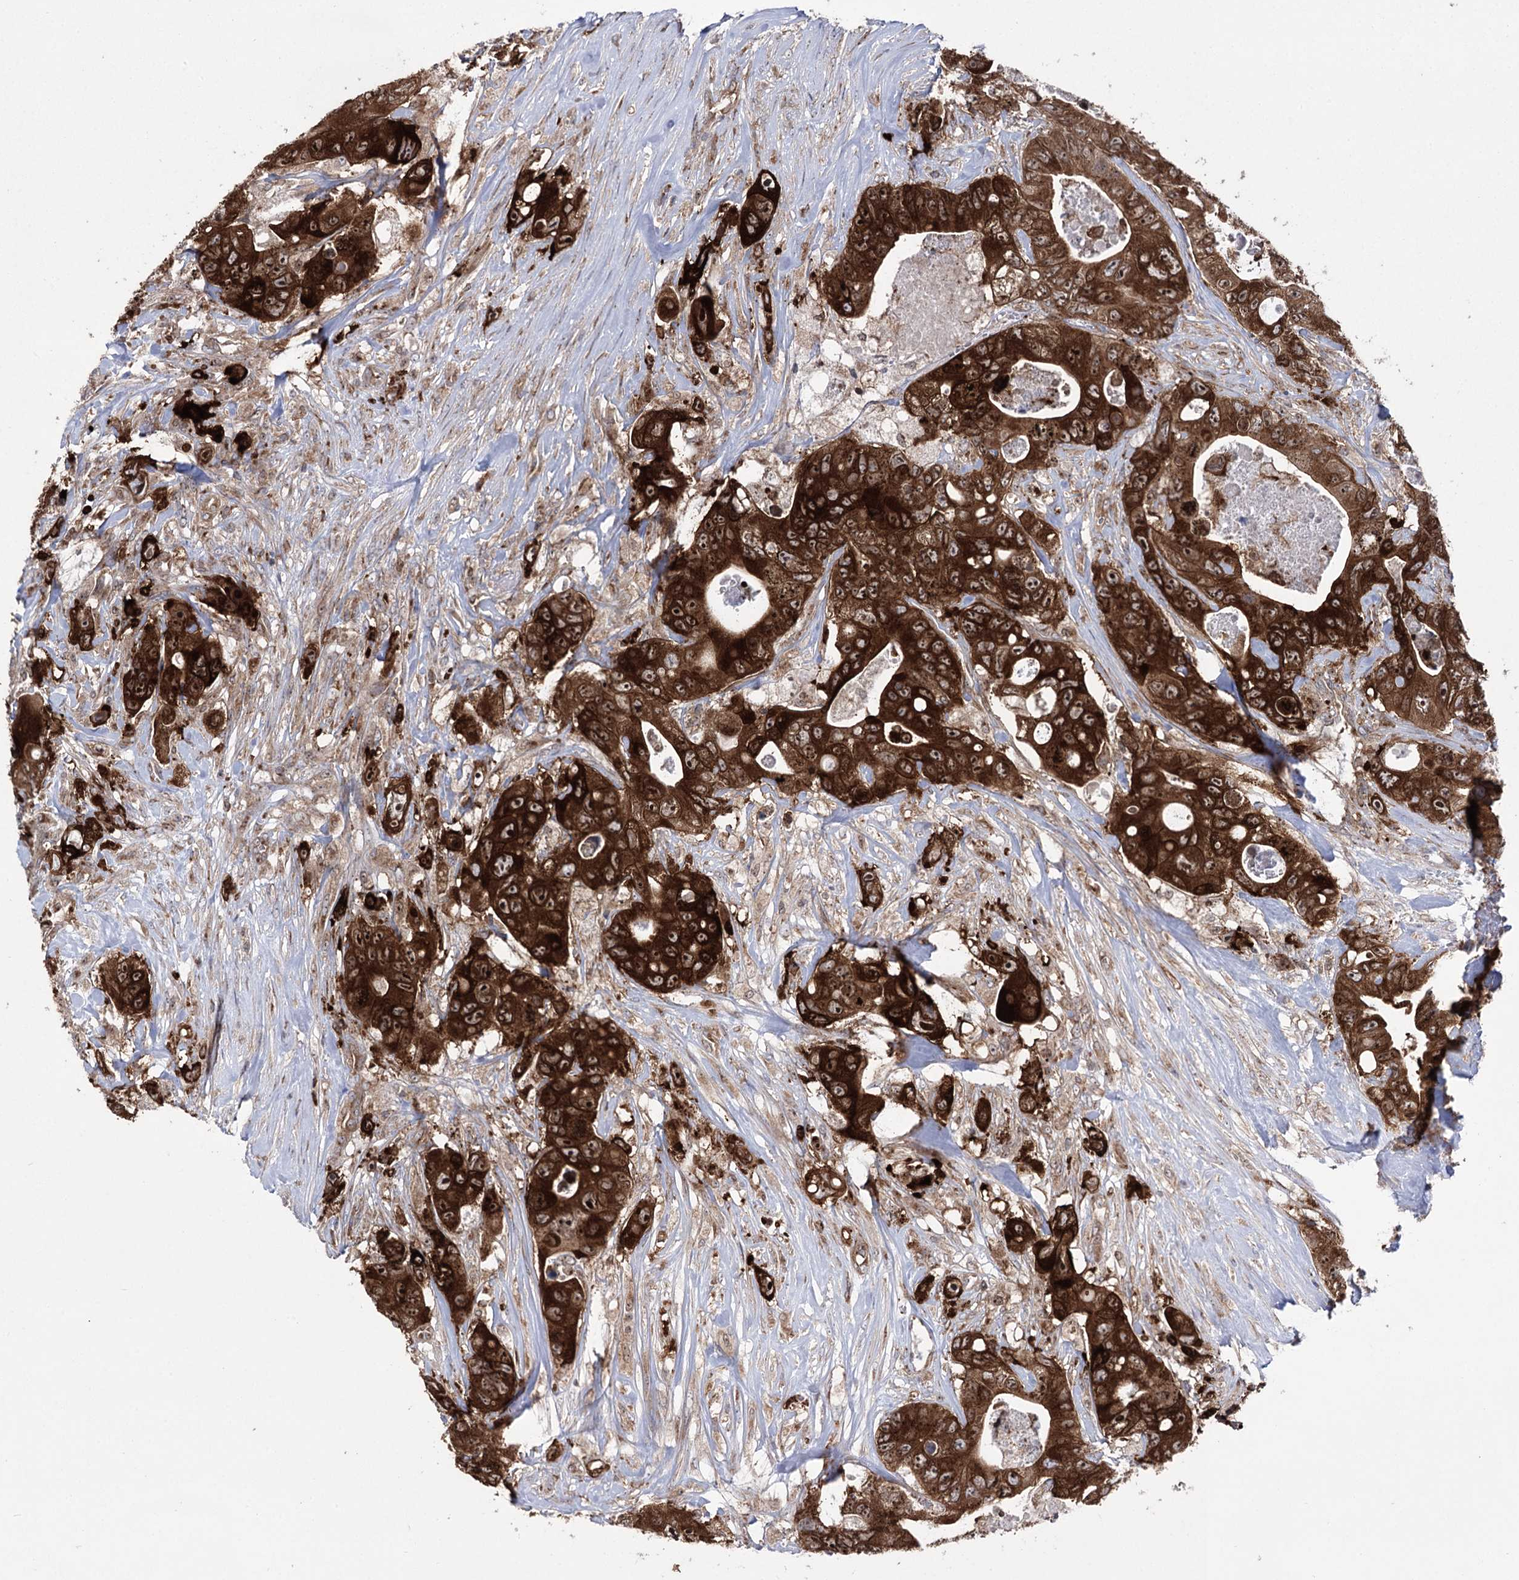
{"staining": {"intensity": "strong", "quantity": ">75%", "location": "cytoplasmic/membranous,nuclear"}, "tissue": "colorectal cancer", "cell_type": "Tumor cells", "image_type": "cancer", "snomed": [{"axis": "morphology", "description": "Adenocarcinoma, NOS"}, {"axis": "topography", "description": "Colon"}], "caption": "Immunohistochemical staining of colorectal cancer (adenocarcinoma) shows high levels of strong cytoplasmic/membranous and nuclear expression in about >75% of tumor cells.", "gene": "ZNF622", "patient": {"sex": "female", "age": 46}}